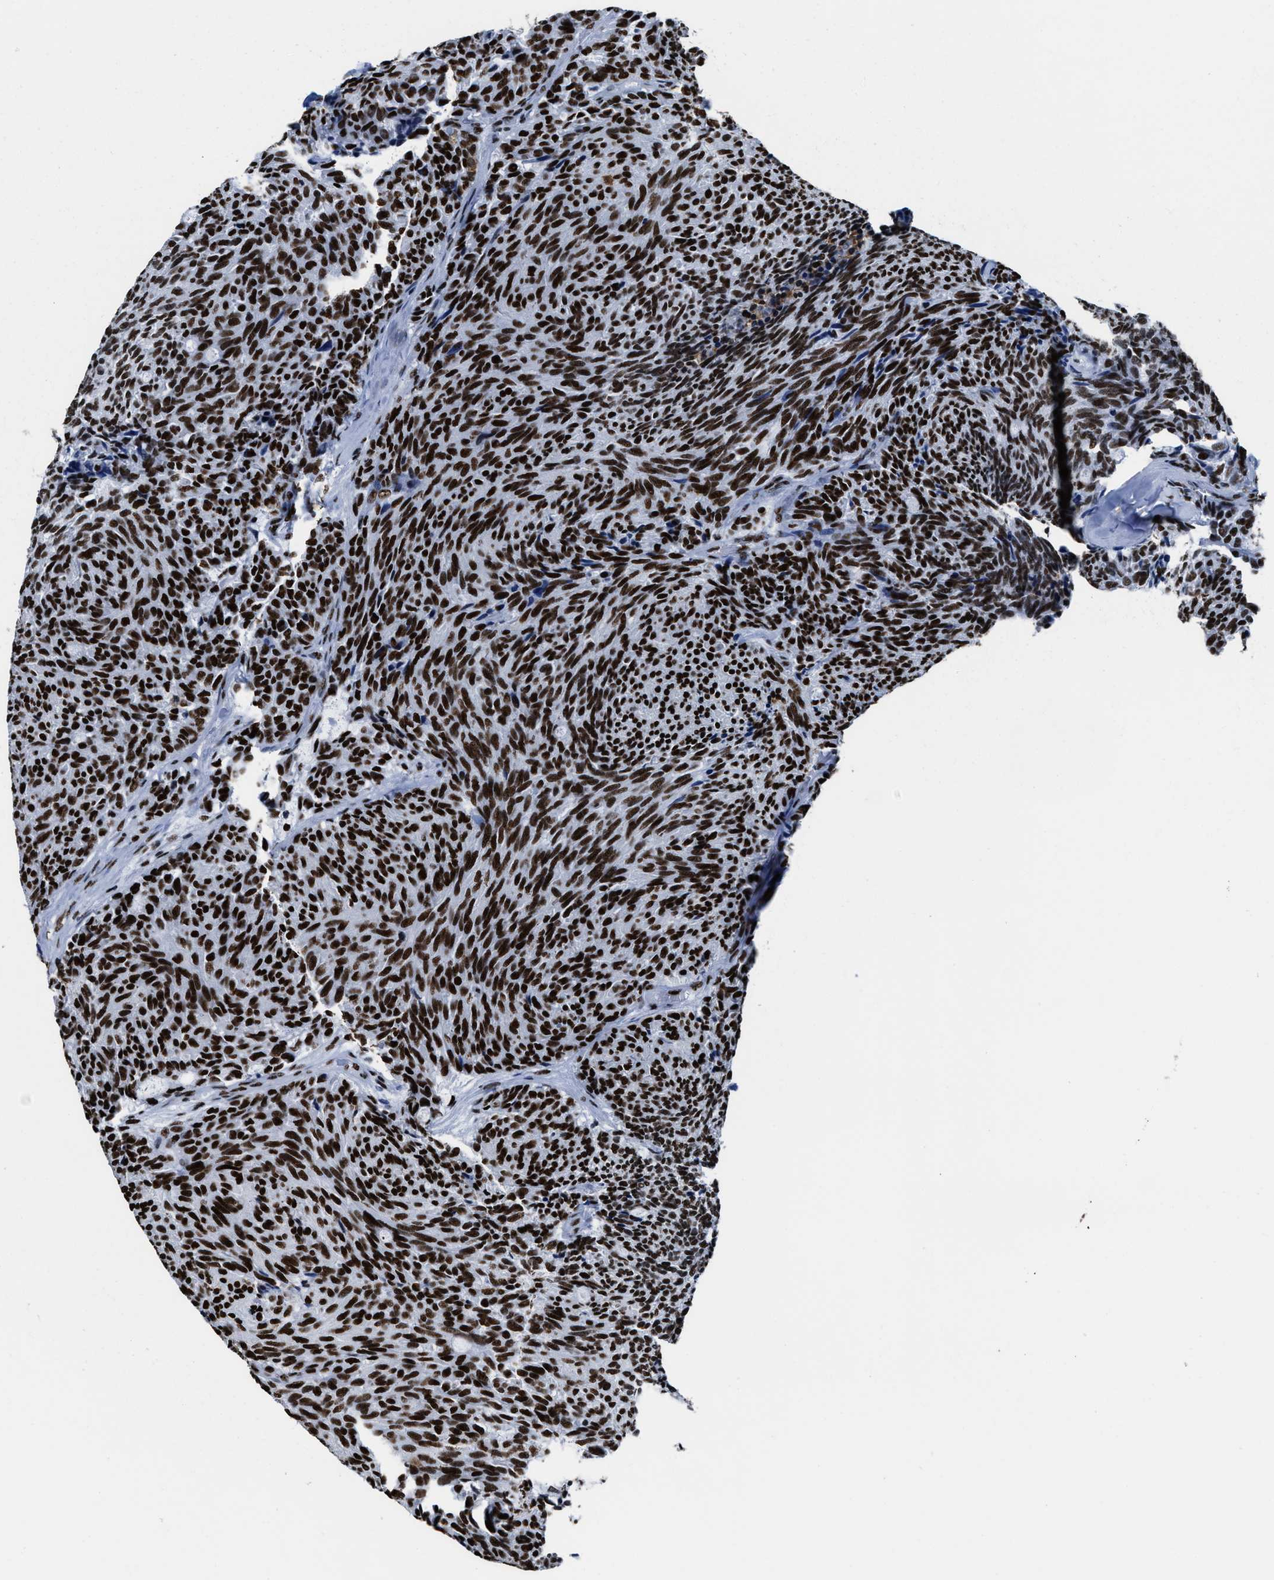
{"staining": {"intensity": "strong", "quantity": ">75%", "location": "nuclear"}, "tissue": "carcinoid", "cell_type": "Tumor cells", "image_type": "cancer", "snomed": [{"axis": "morphology", "description": "Carcinoid, malignant, NOS"}, {"axis": "topography", "description": "Pancreas"}], "caption": "Immunohistochemistry (IHC) (DAB (3,3'-diaminobenzidine)) staining of carcinoid shows strong nuclear protein expression in approximately >75% of tumor cells. (IHC, brightfield microscopy, high magnification).", "gene": "SMARCC2", "patient": {"sex": "female", "age": 54}}